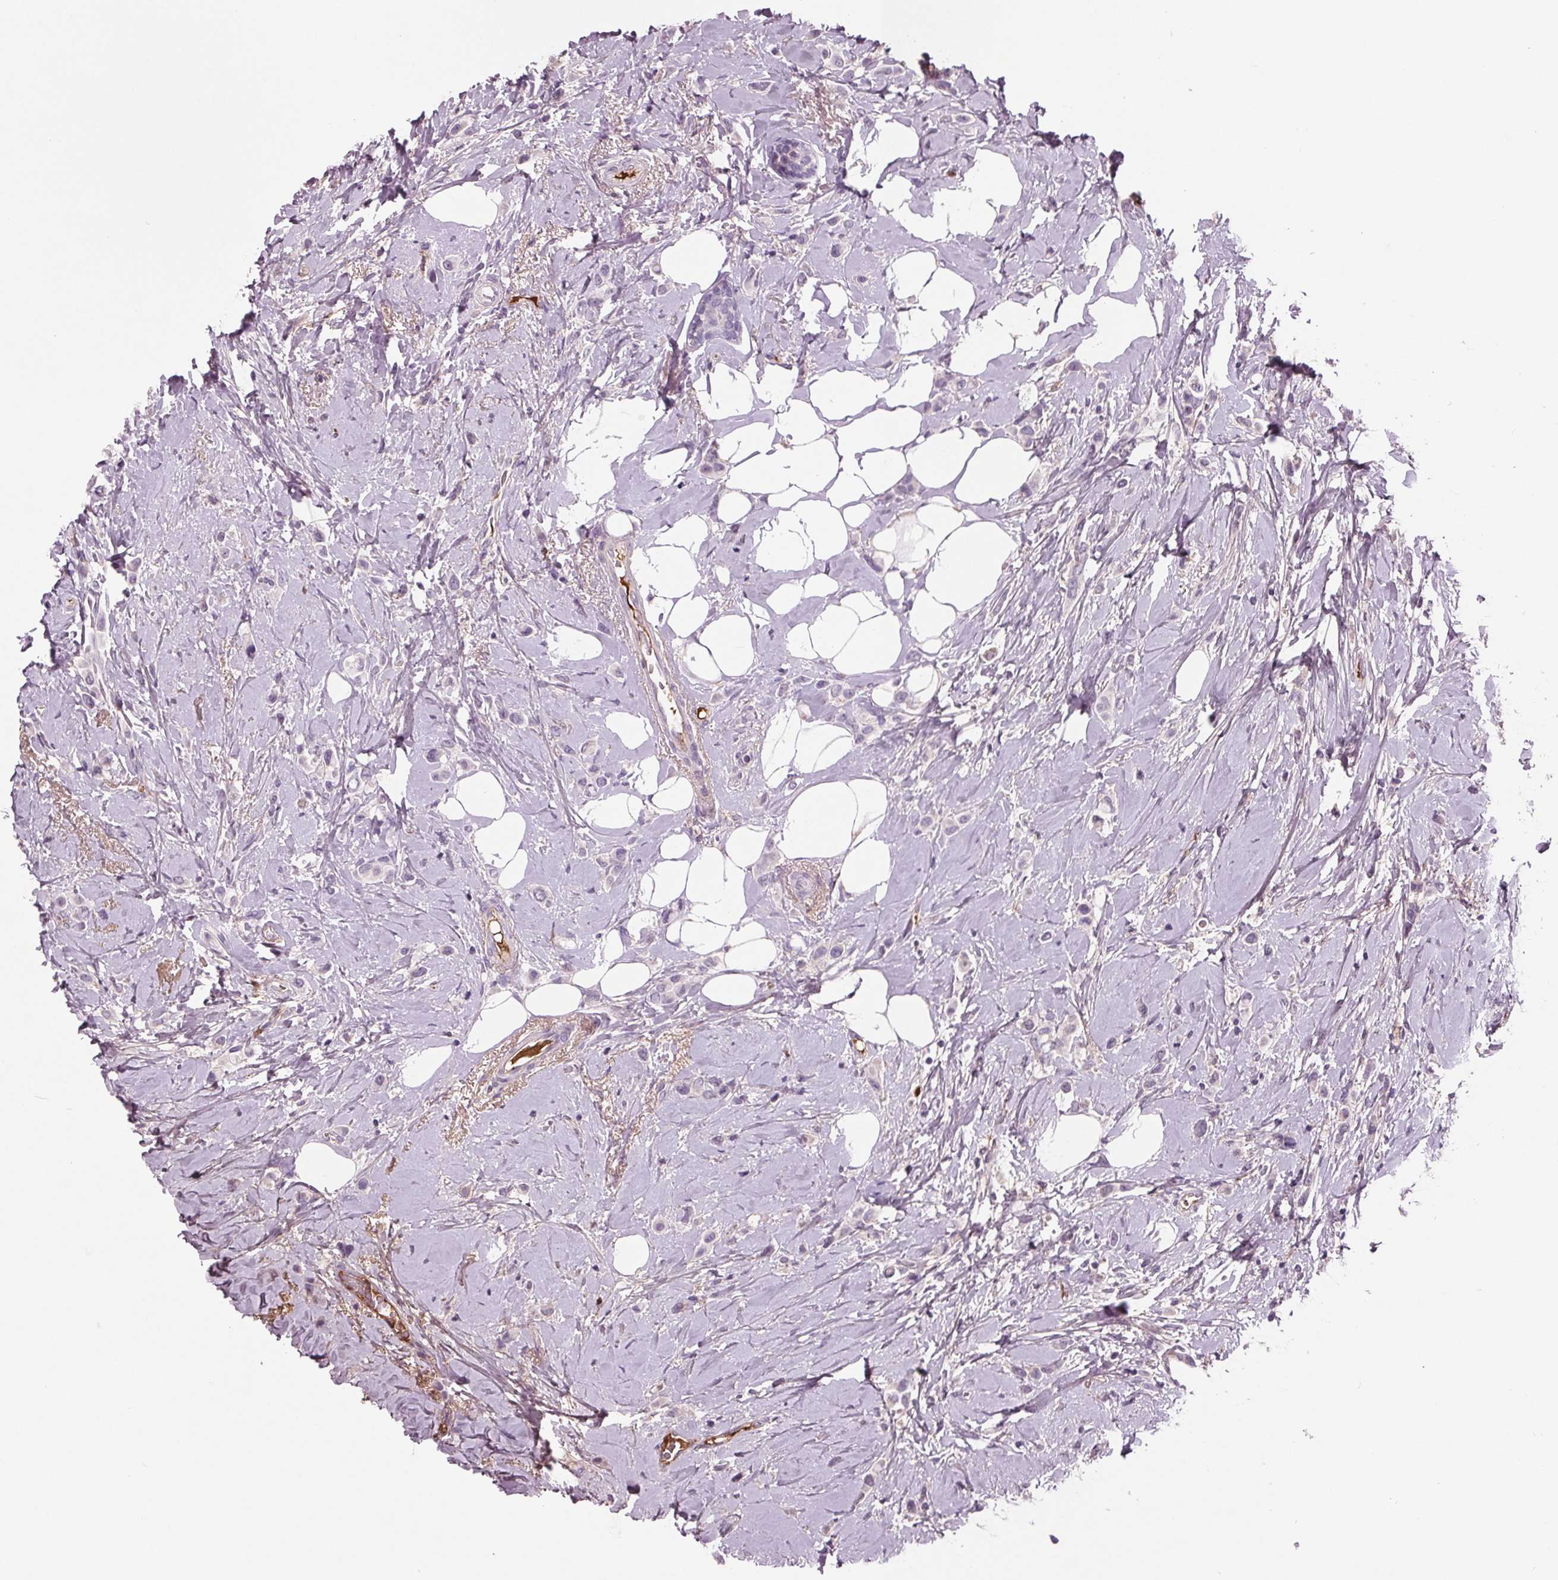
{"staining": {"intensity": "negative", "quantity": "none", "location": "none"}, "tissue": "breast cancer", "cell_type": "Tumor cells", "image_type": "cancer", "snomed": [{"axis": "morphology", "description": "Lobular carcinoma"}, {"axis": "topography", "description": "Breast"}], "caption": "Tumor cells show no significant protein staining in lobular carcinoma (breast).", "gene": "C6", "patient": {"sex": "female", "age": 66}}